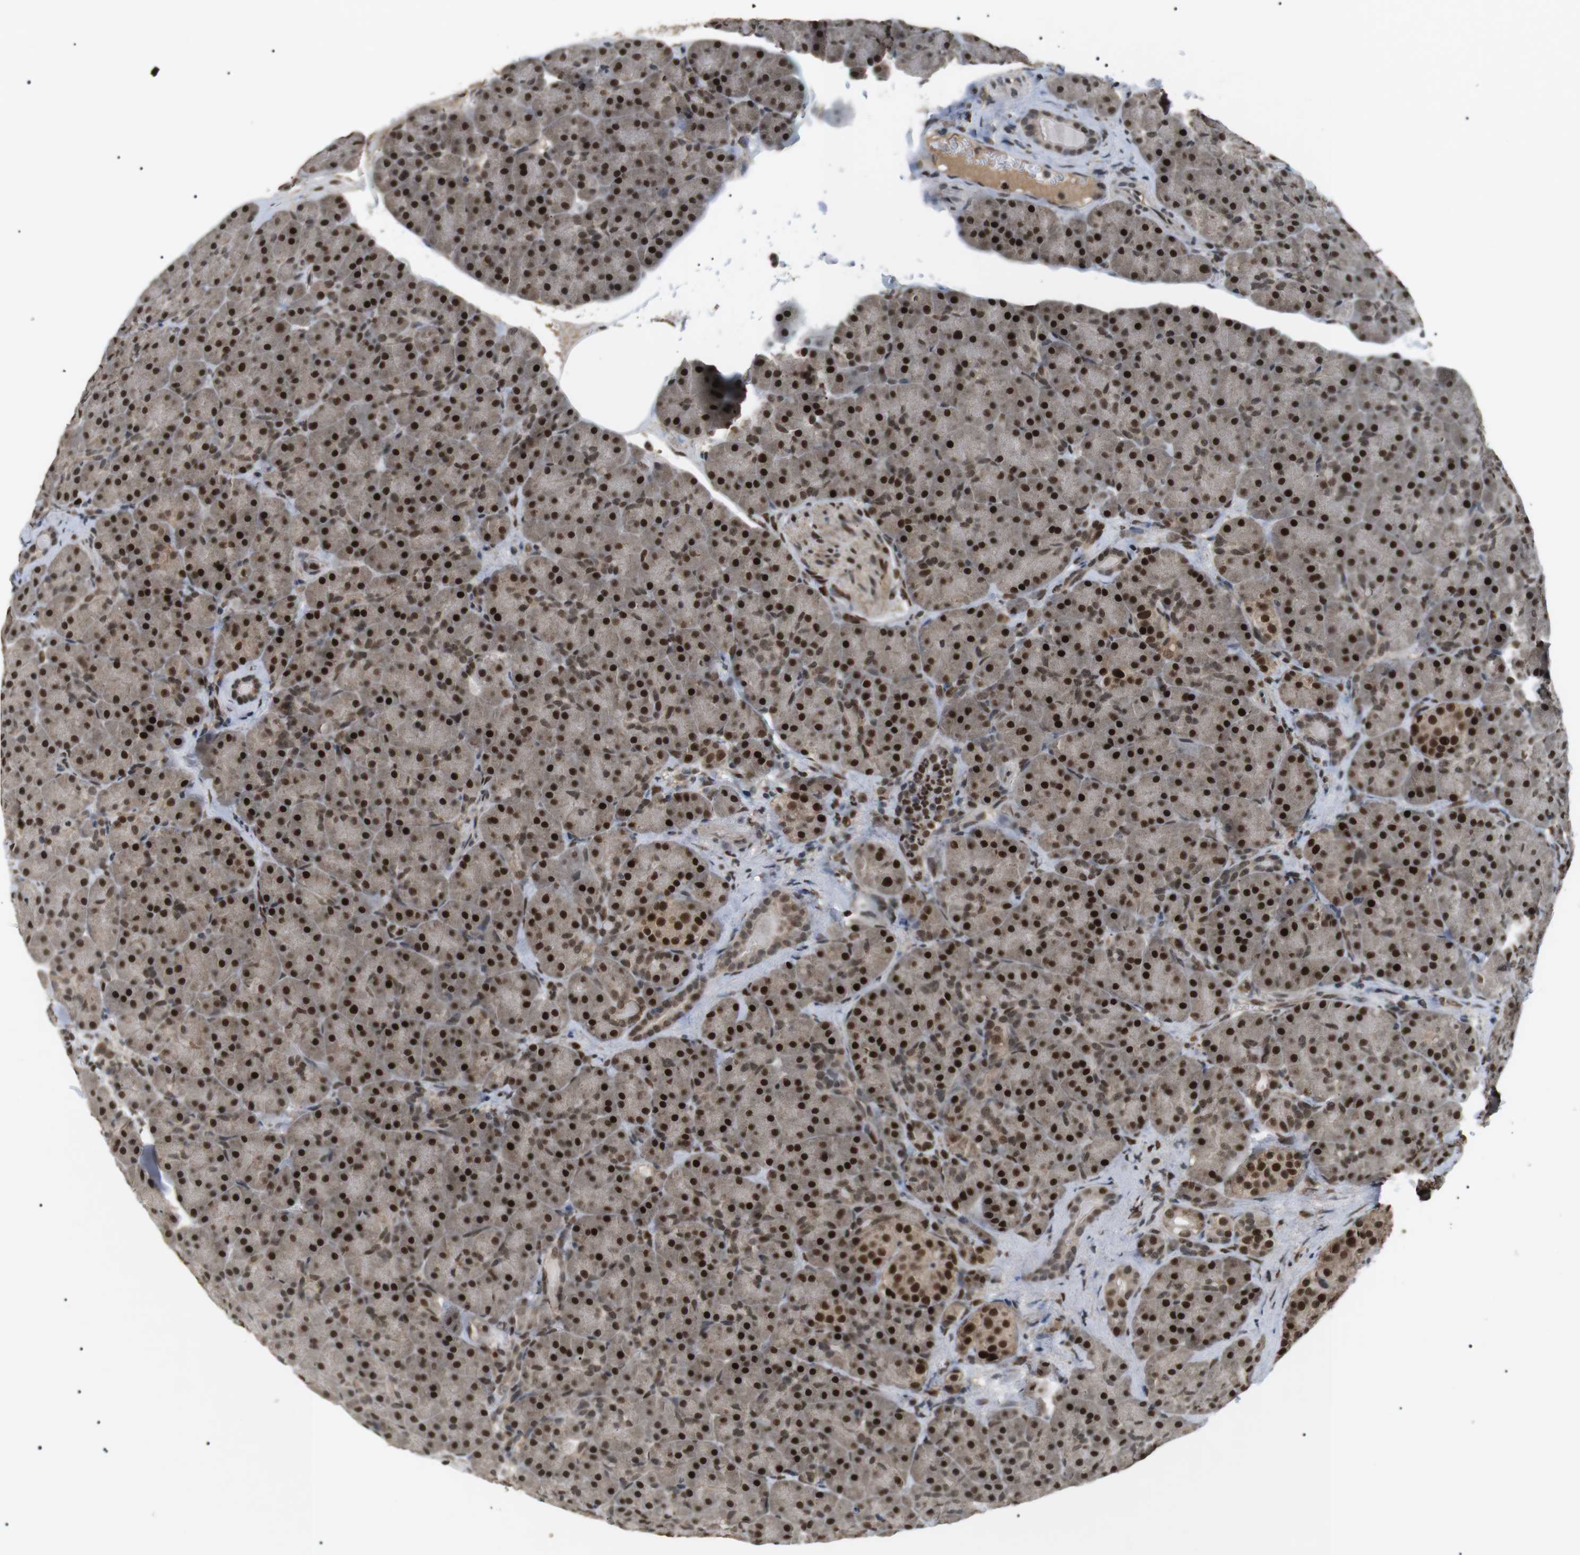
{"staining": {"intensity": "strong", "quantity": ">75%", "location": "nuclear"}, "tissue": "pancreas", "cell_type": "Exocrine glandular cells", "image_type": "normal", "snomed": [{"axis": "morphology", "description": "Normal tissue, NOS"}, {"axis": "topography", "description": "Pancreas"}], "caption": "IHC histopathology image of benign pancreas: human pancreas stained using immunohistochemistry (IHC) demonstrates high levels of strong protein expression localized specifically in the nuclear of exocrine glandular cells, appearing as a nuclear brown color.", "gene": "ORAI3", "patient": {"sex": "male", "age": 66}}